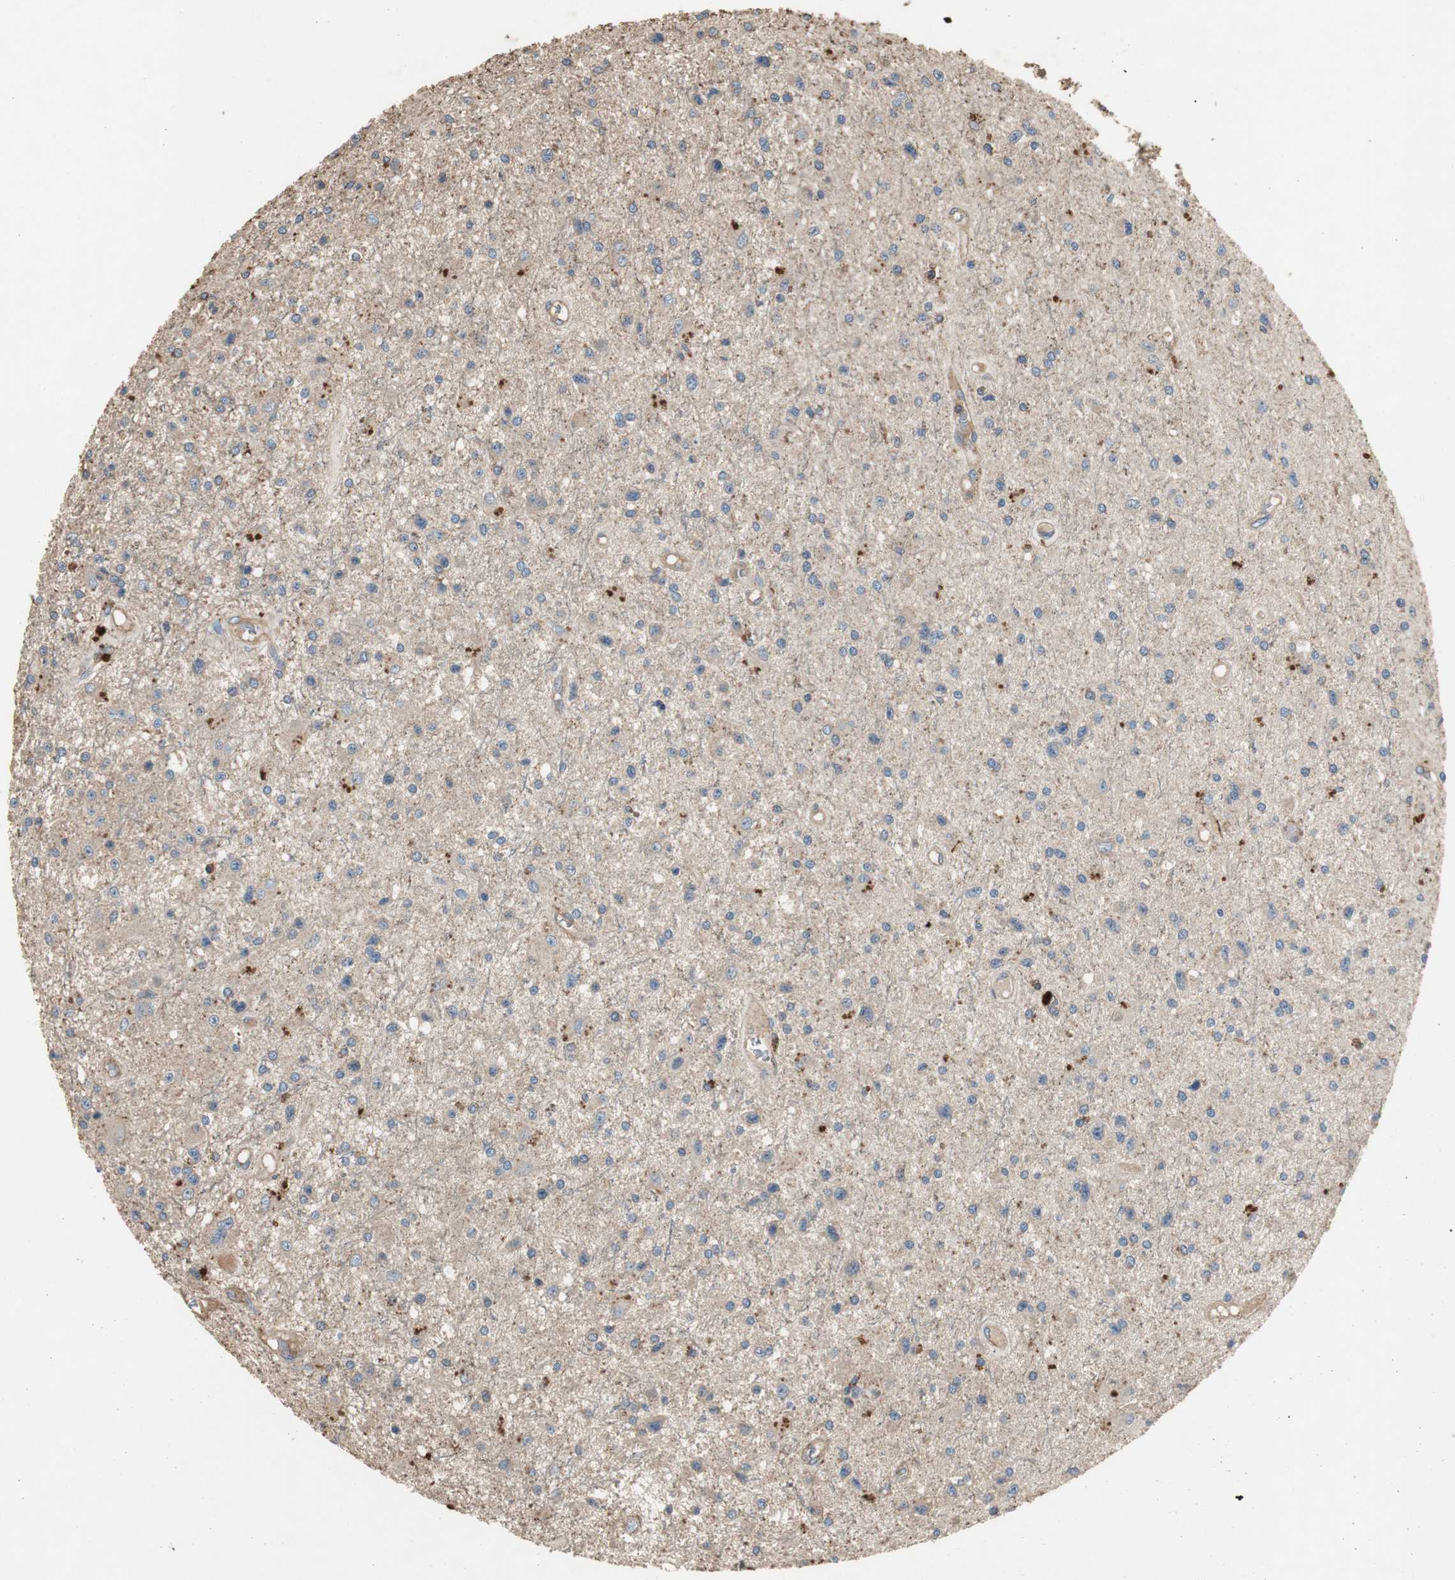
{"staining": {"intensity": "weak", "quantity": "<25%", "location": "cytoplasmic/membranous"}, "tissue": "glioma", "cell_type": "Tumor cells", "image_type": "cancer", "snomed": [{"axis": "morphology", "description": "Glioma, malignant, Low grade"}, {"axis": "topography", "description": "Brain"}], "caption": "Protein analysis of malignant low-grade glioma displays no significant positivity in tumor cells.", "gene": "TNFRSF14", "patient": {"sex": "male", "age": 58}}